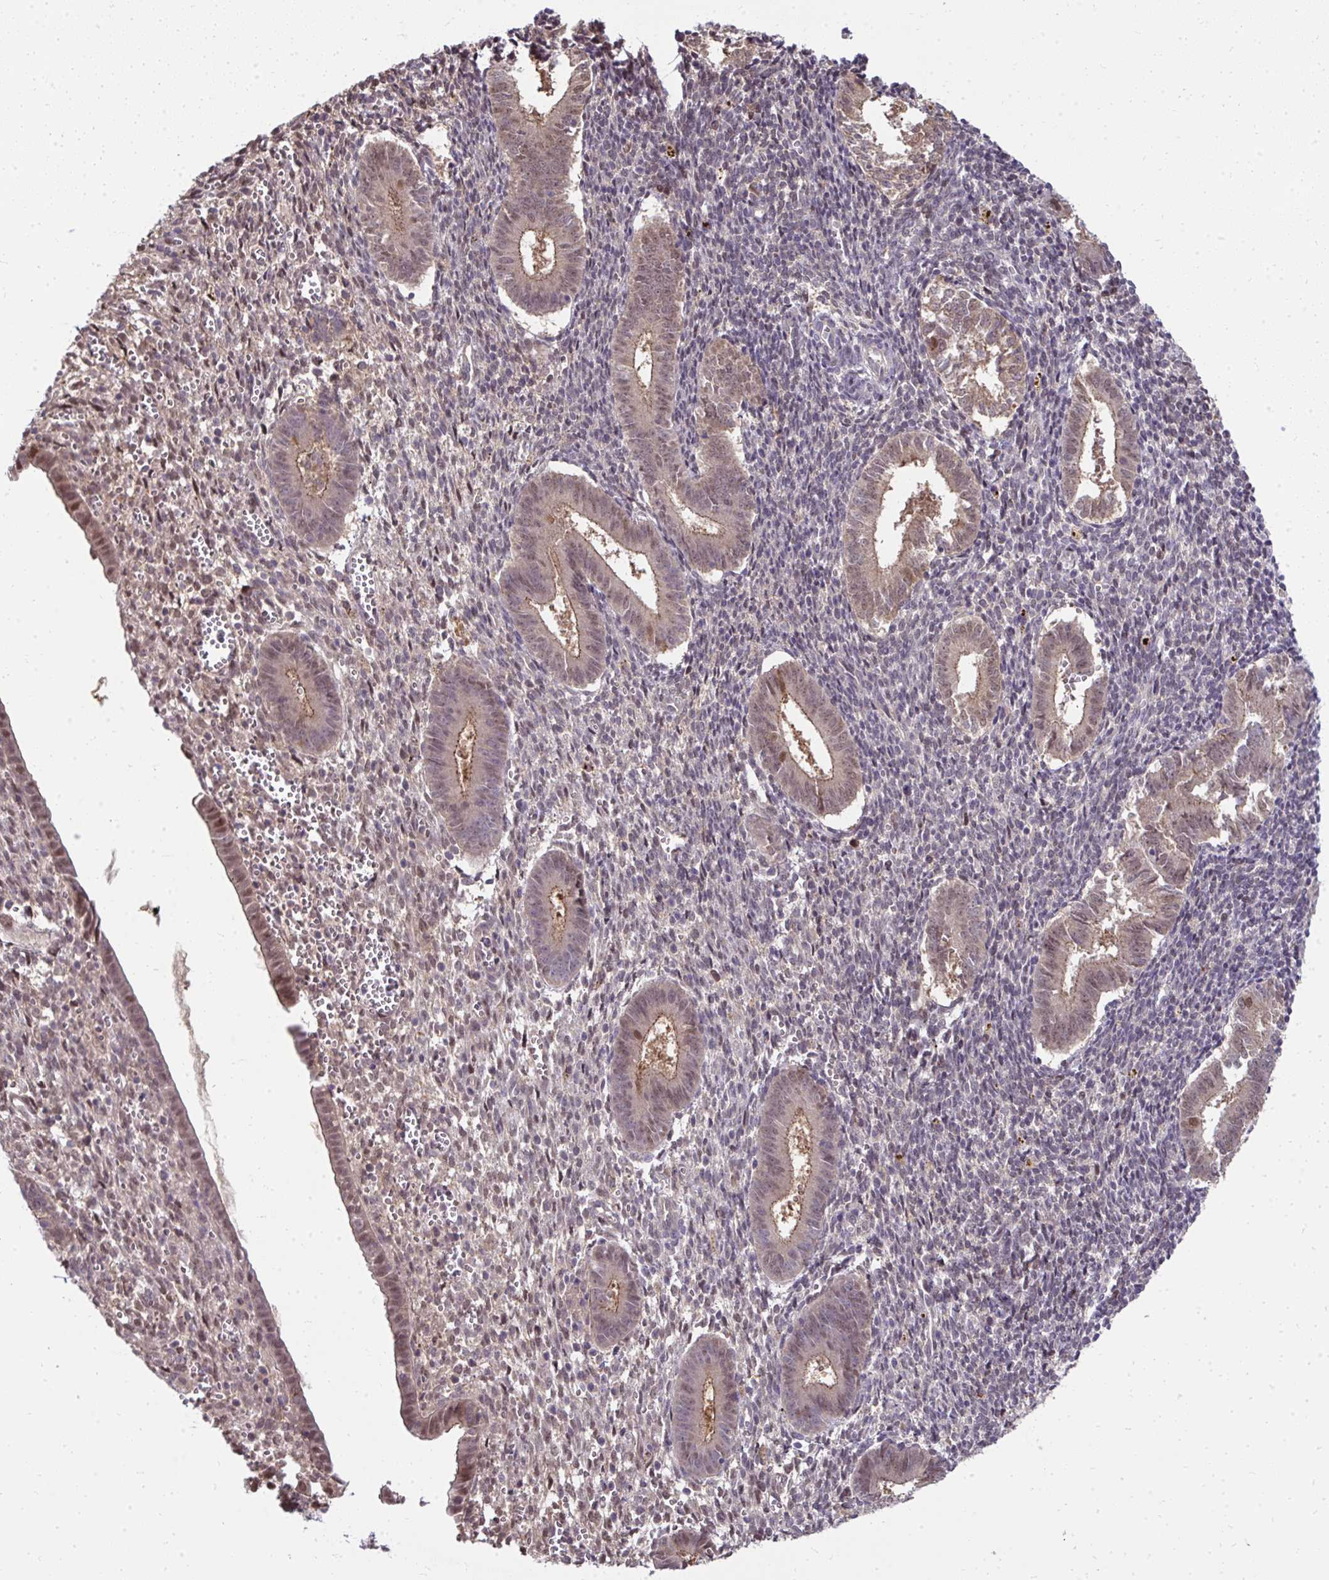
{"staining": {"intensity": "weak", "quantity": "<25%", "location": "nuclear"}, "tissue": "endometrium", "cell_type": "Cells in endometrial stroma", "image_type": "normal", "snomed": [{"axis": "morphology", "description": "Normal tissue, NOS"}, {"axis": "topography", "description": "Endometrium"}], "caption": "An IHC histopathology image of normal endometrium is shown. There is no staining in cells in endometrial stroma of endometrium. (DAB (3,3'-diaminobenzidine) immunohistochemistry (IHC) with hematoxylin counter stain).", "gene": "RDH14", "patient": {"sex": "female", "age": 25}}